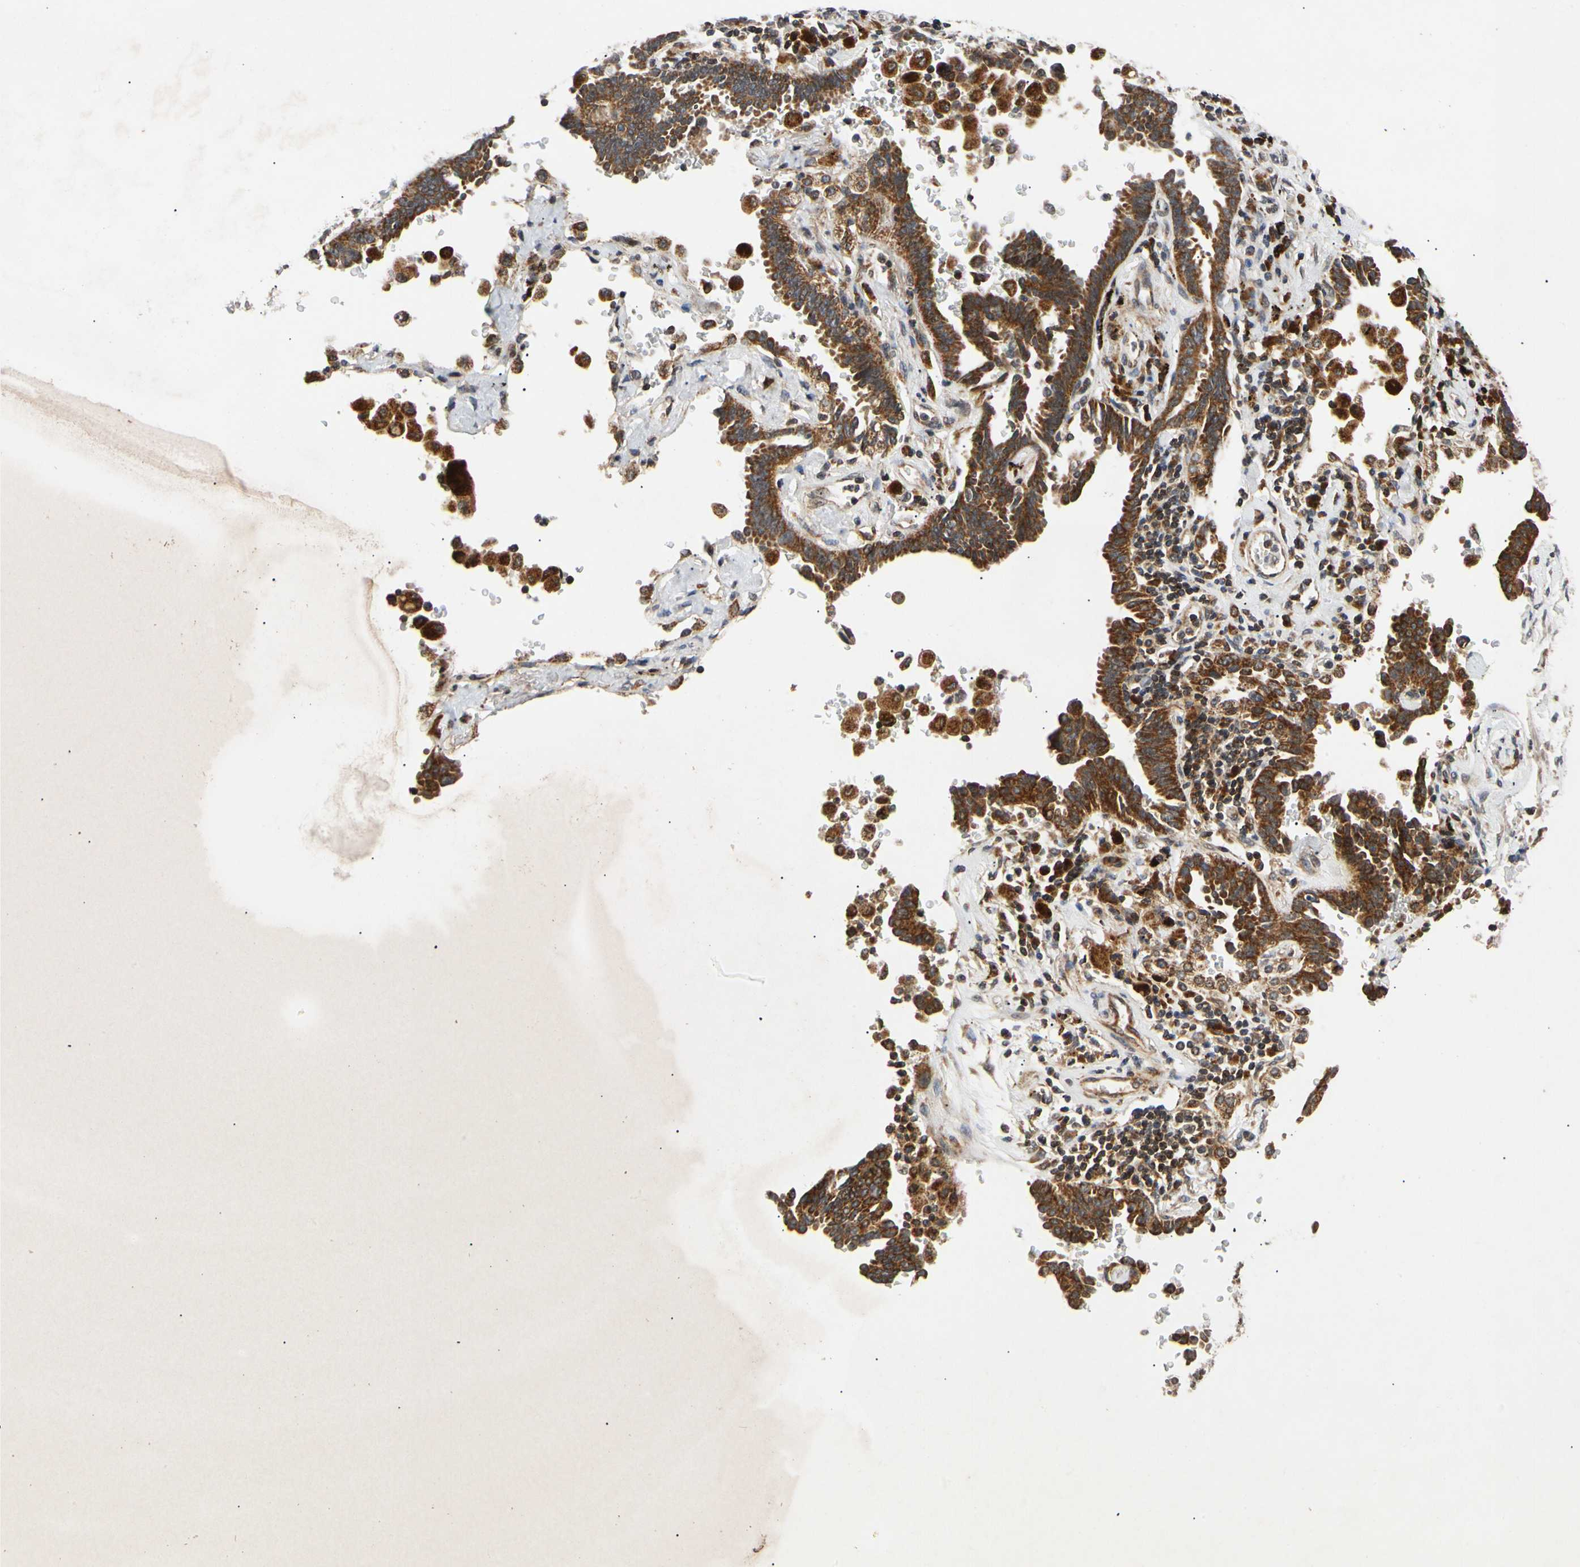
{"staining": {"intensity": "strong", "quantity": ">75%", "location": "cytoplasmic/membranous"}, "tissue": "lung cancer", "cell_type": "Tumor cells", "image_type": "cancer", "snomed": [{"axis": "morphology", "description": "Adenocarcinoma, NOS"}, {"axis": "topography", "description": "Lung"}], "caption": "A brown stain shows strong cytoplasmic/membranous staining of a protein in human lung adenocarcinoma tumor cells.", "gene": "MRPS22", "patient": {"sex": "female", "age": 64}}